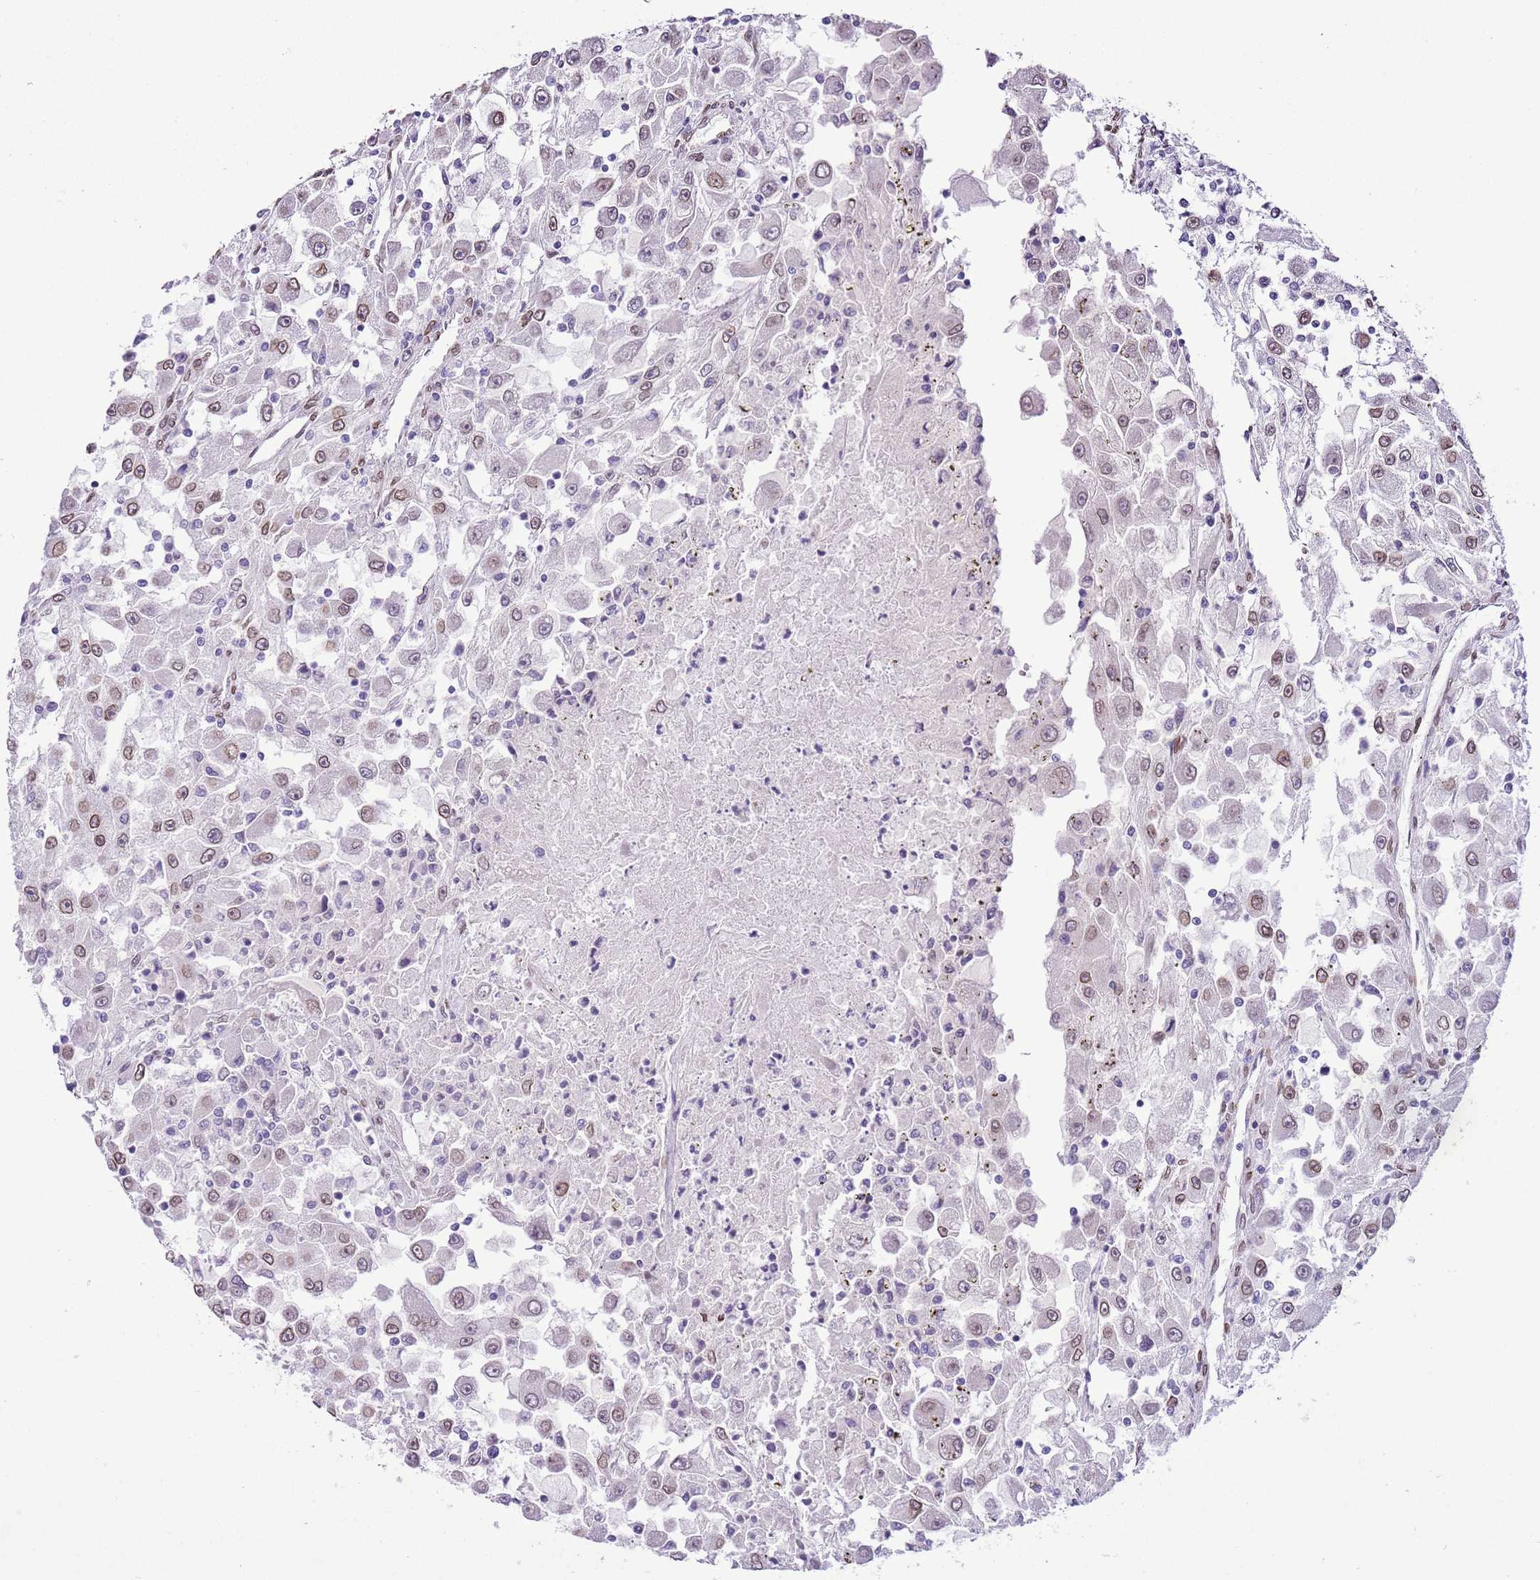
{"staining": {"intensity": "moderate", "quantity": "25%-75%", "location": "cytoplasmic/membranous,nuclear"}, "tissue": "renal cancer", "cell_type": "Tumor cells", "image_type": "cancer", "snomed": [{"axis": "morphology", "description": "Adenocarcinoma, NOS"}, {"axis": "topography", "description": "Kidney"}], "caption": "Protein staining of adenocarcinoma (renal) tissue reveals moderate cytoplasmic/membranous and nuclear expression in approximately 25%-75% of tumor cells.", "gene": "ZGLP1", "patient": {"sex": "female", "age": 67}}